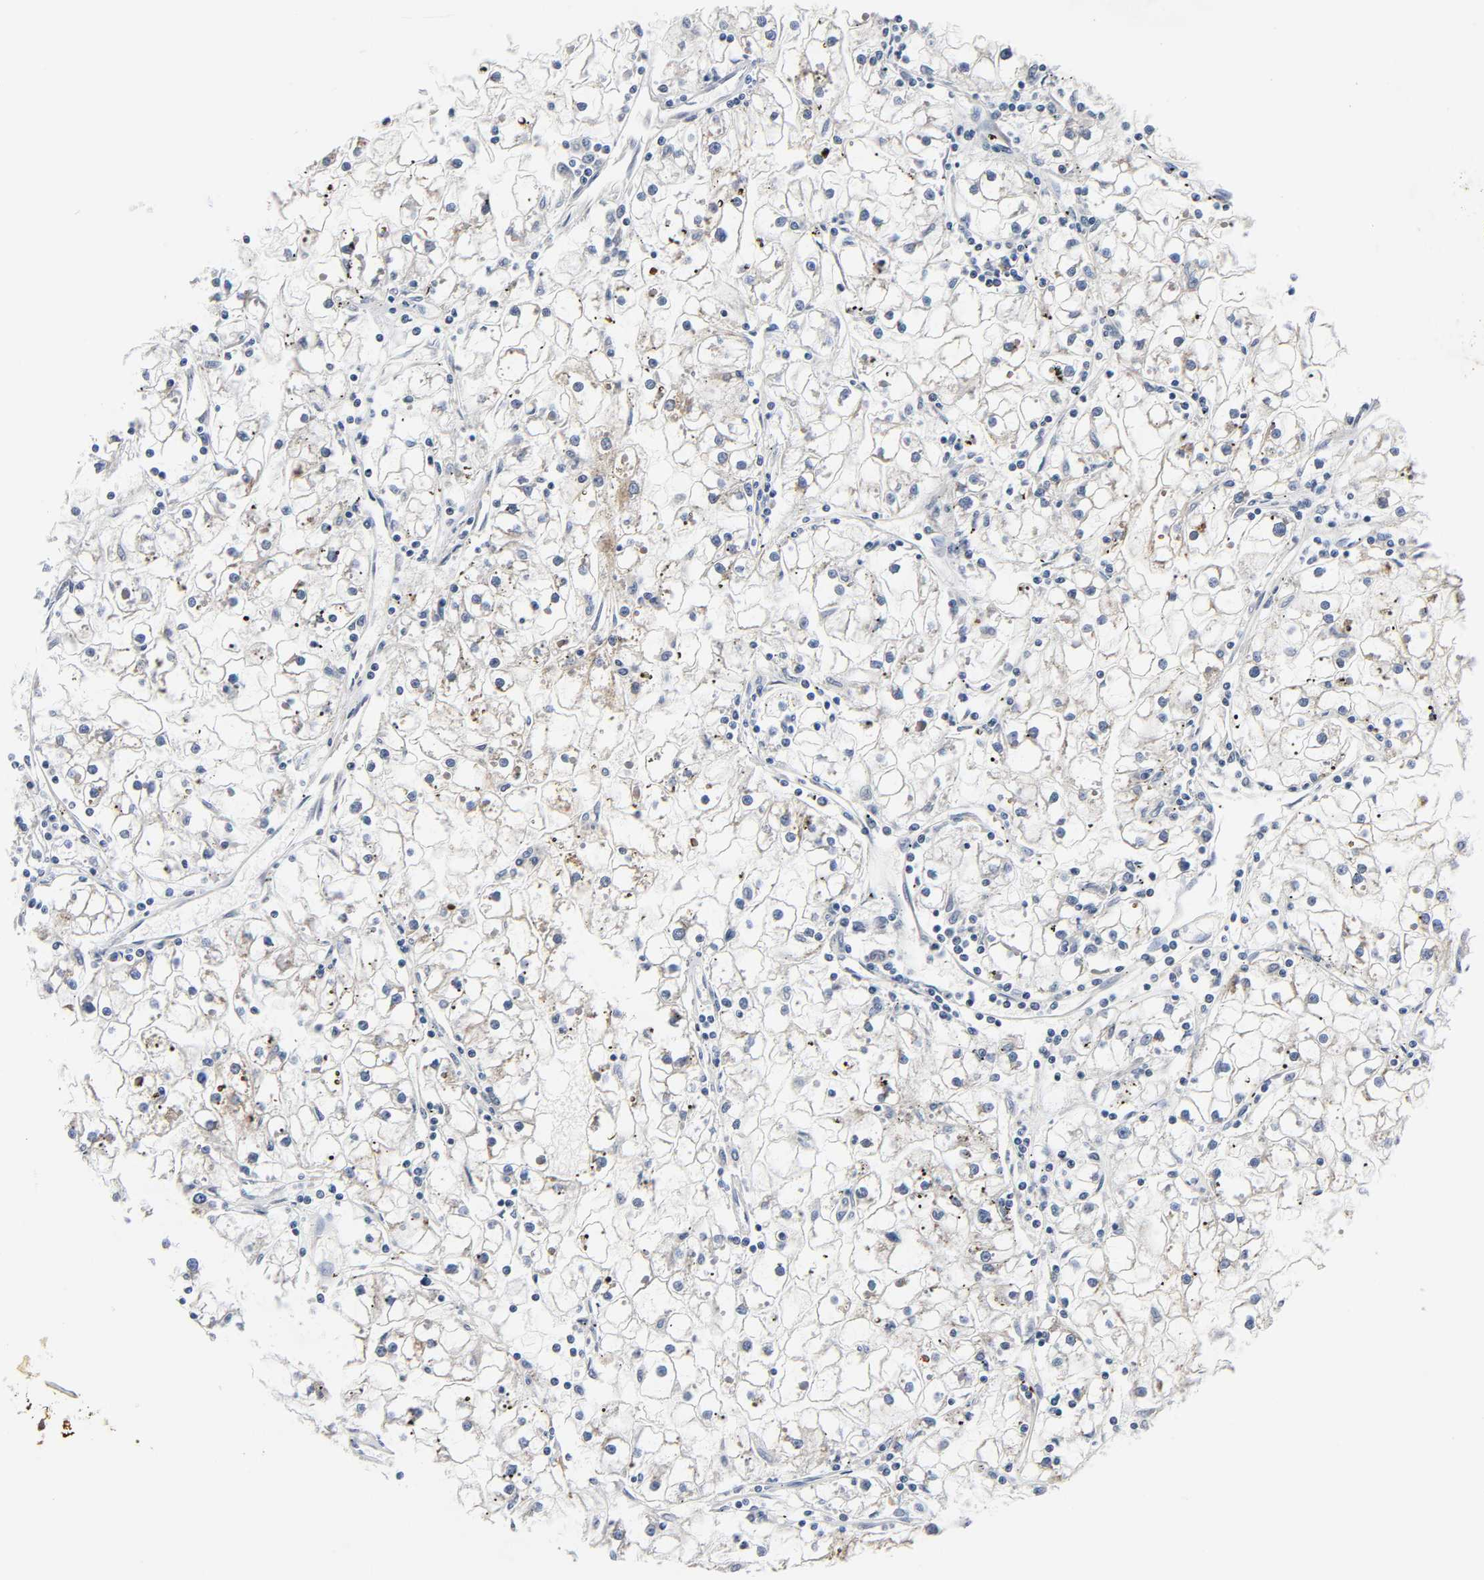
{"staining": {"intensity": "negative", "quantity": "none", "location": "none"}, "tissue": "renal cancer", "cell_type": "Tumor cells", "image_type": "cancer", "snomed": [{"axis": "morphology", "description": "Adenocarcinoma, NOS"}, {"axis": "topography", "description": "Kidney"}], "caption": "The IHC micrograph has no significant positivity in tumor cells of renal adenocarcinoma tissue.", "gene": "ARHGAP1", "patient": {"sex": "male", "age": 56}}